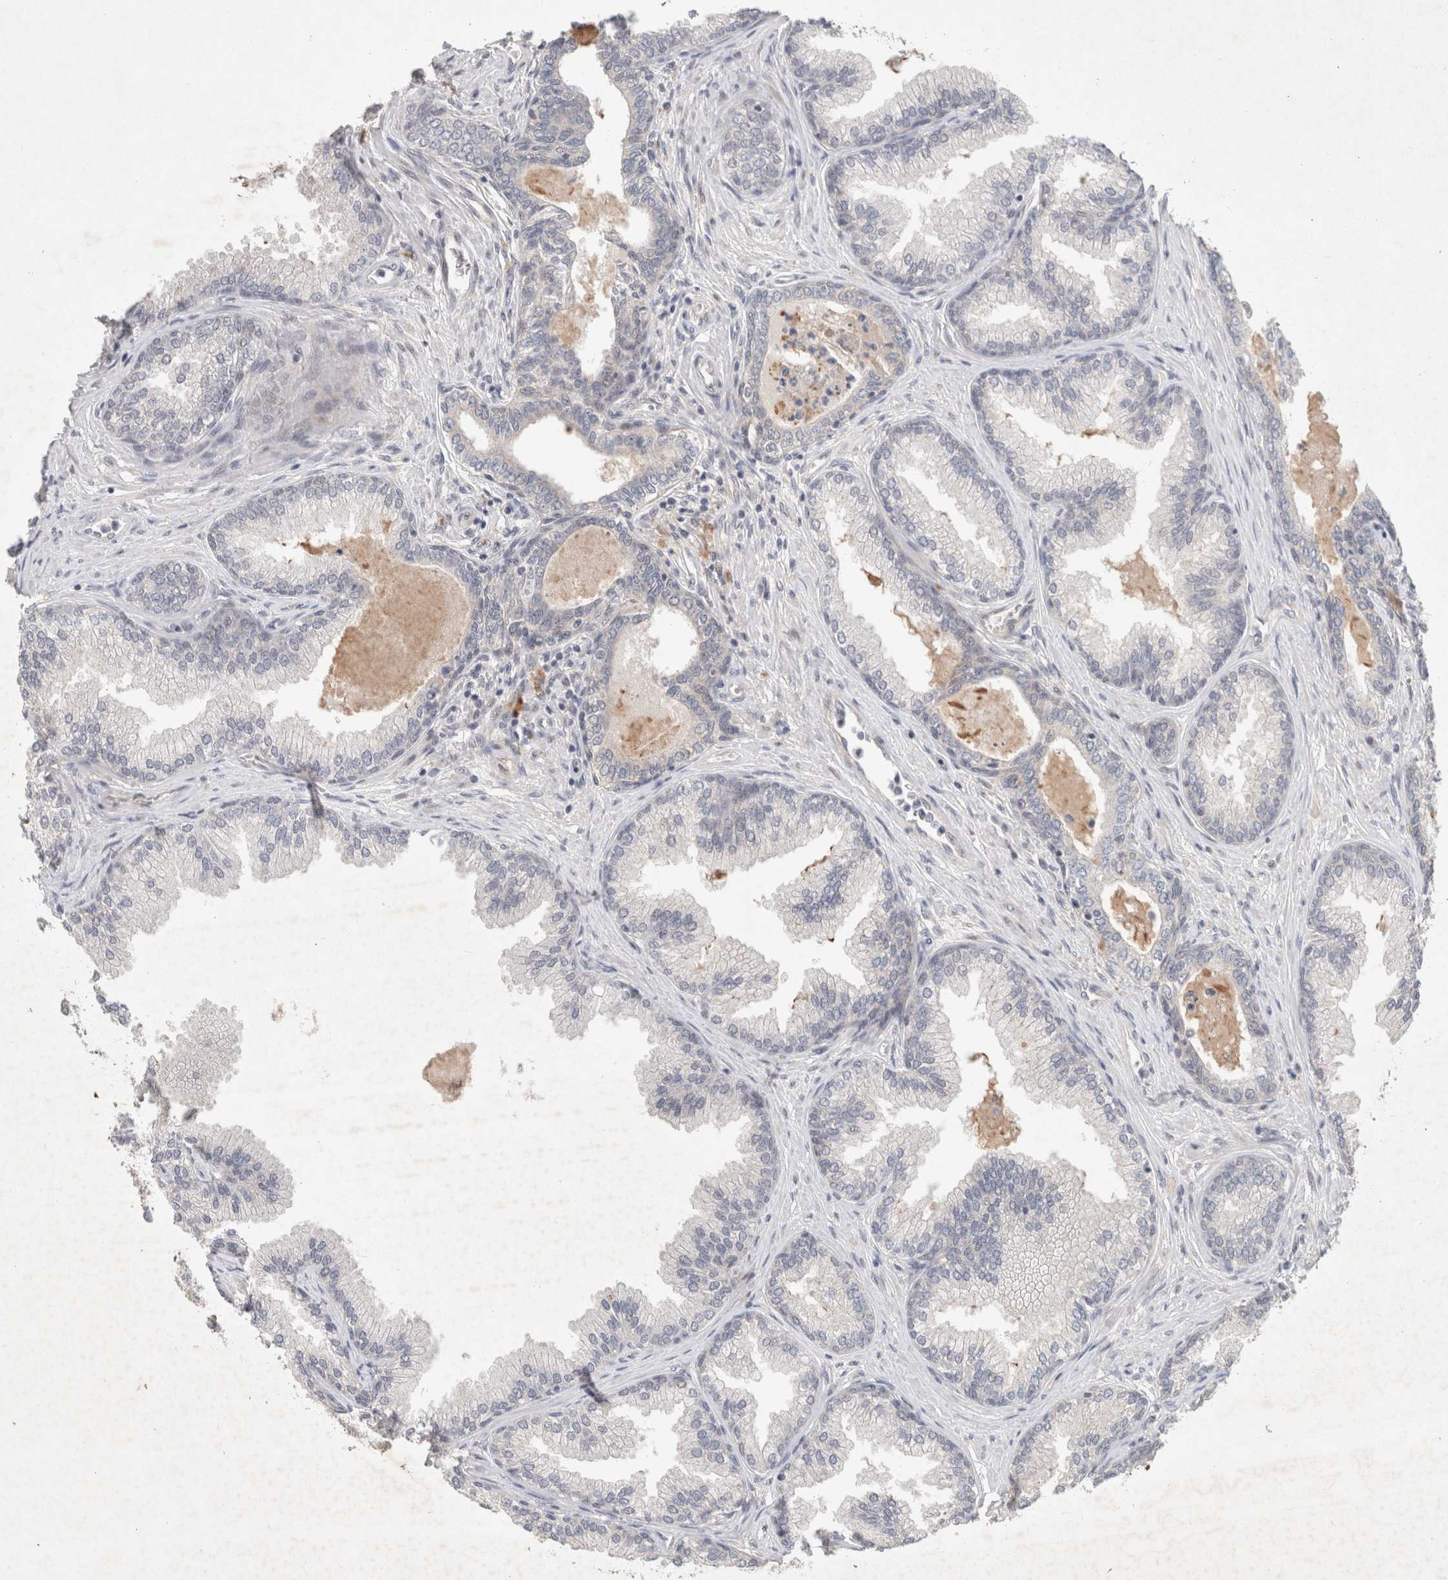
{"staining": {"intensity": "negative", "quantity": "none", "location": "none"}, "tissue": "prostate cancer", "cell_type": "Tumor cells", "image_type": "cancer", "snomed": [{"axis": "morphology", "description": "Adenocarcinoma, High grade"}, {"axis": "topography", "description": "Prostate"}], "caption": "Prostate adenocarcinoma (high-grade) stained for a protein using IHC reveals no expression tumor cells.", "gene": "RASAL2", "patient": {"sex": "male", "age": 70}}